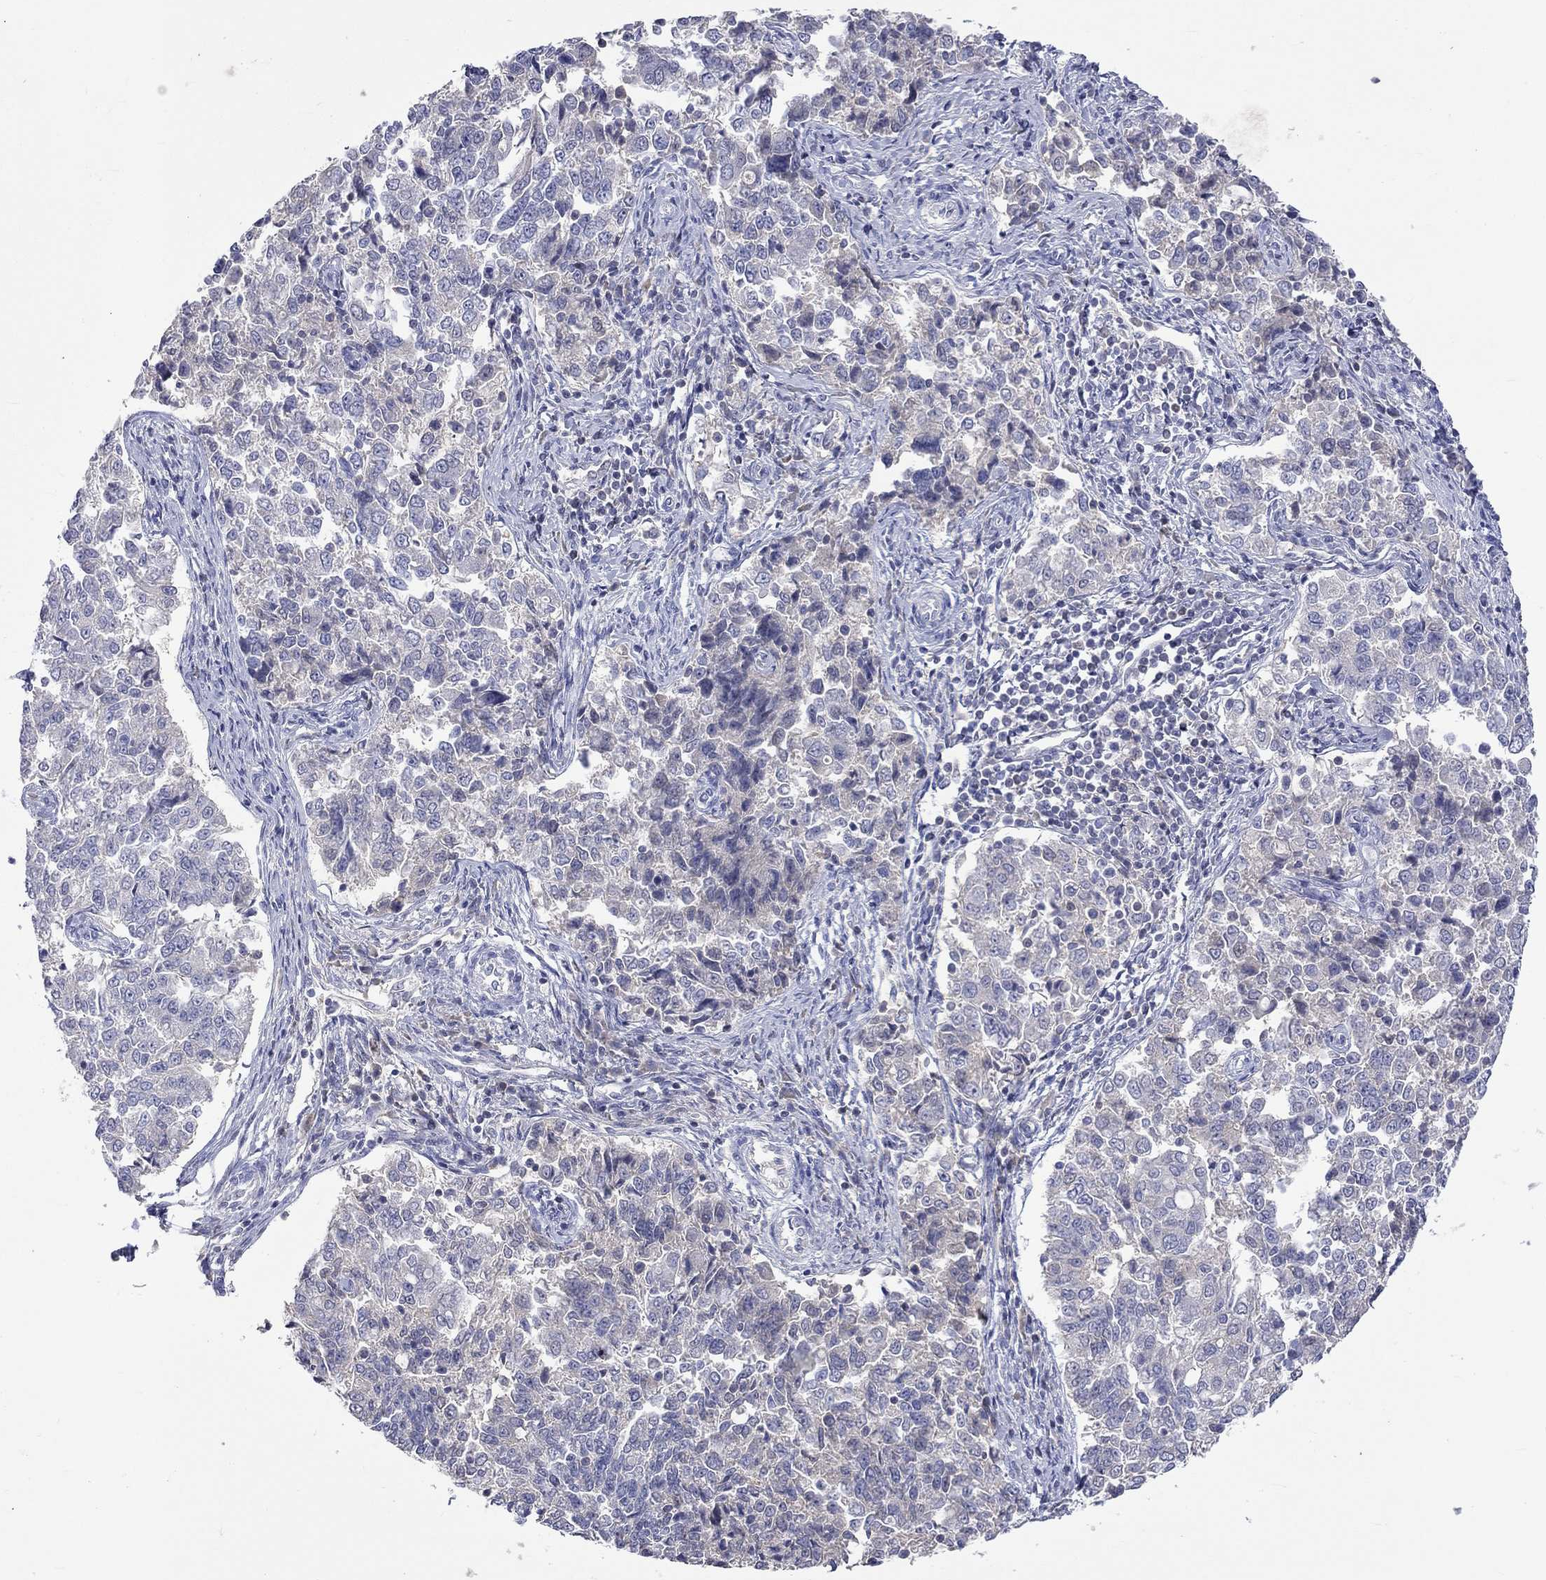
{"staining": {"intensity": "negative", "quantity": "none", "location": "none"}, "tissue": "endometrial cancer", "cell_type": "Tumor cells", "image_type": "cancer", "snomed": [{"axis": "morphology", "description": "Adenocarcinoma, NOS"}, {"axis": "topography", "description": "Endometrium"}], "caption": "This image is of adenocarcinoma (endometrial) stained with immunohistochemistry (IHC) to label a protein in brown with the nuclei are counter-stained blue. There is no expression in tumor cells. Nuclei are stained in blue.", "gene": "LRFN4", "patient": {"sex": "female", "age": 43}}